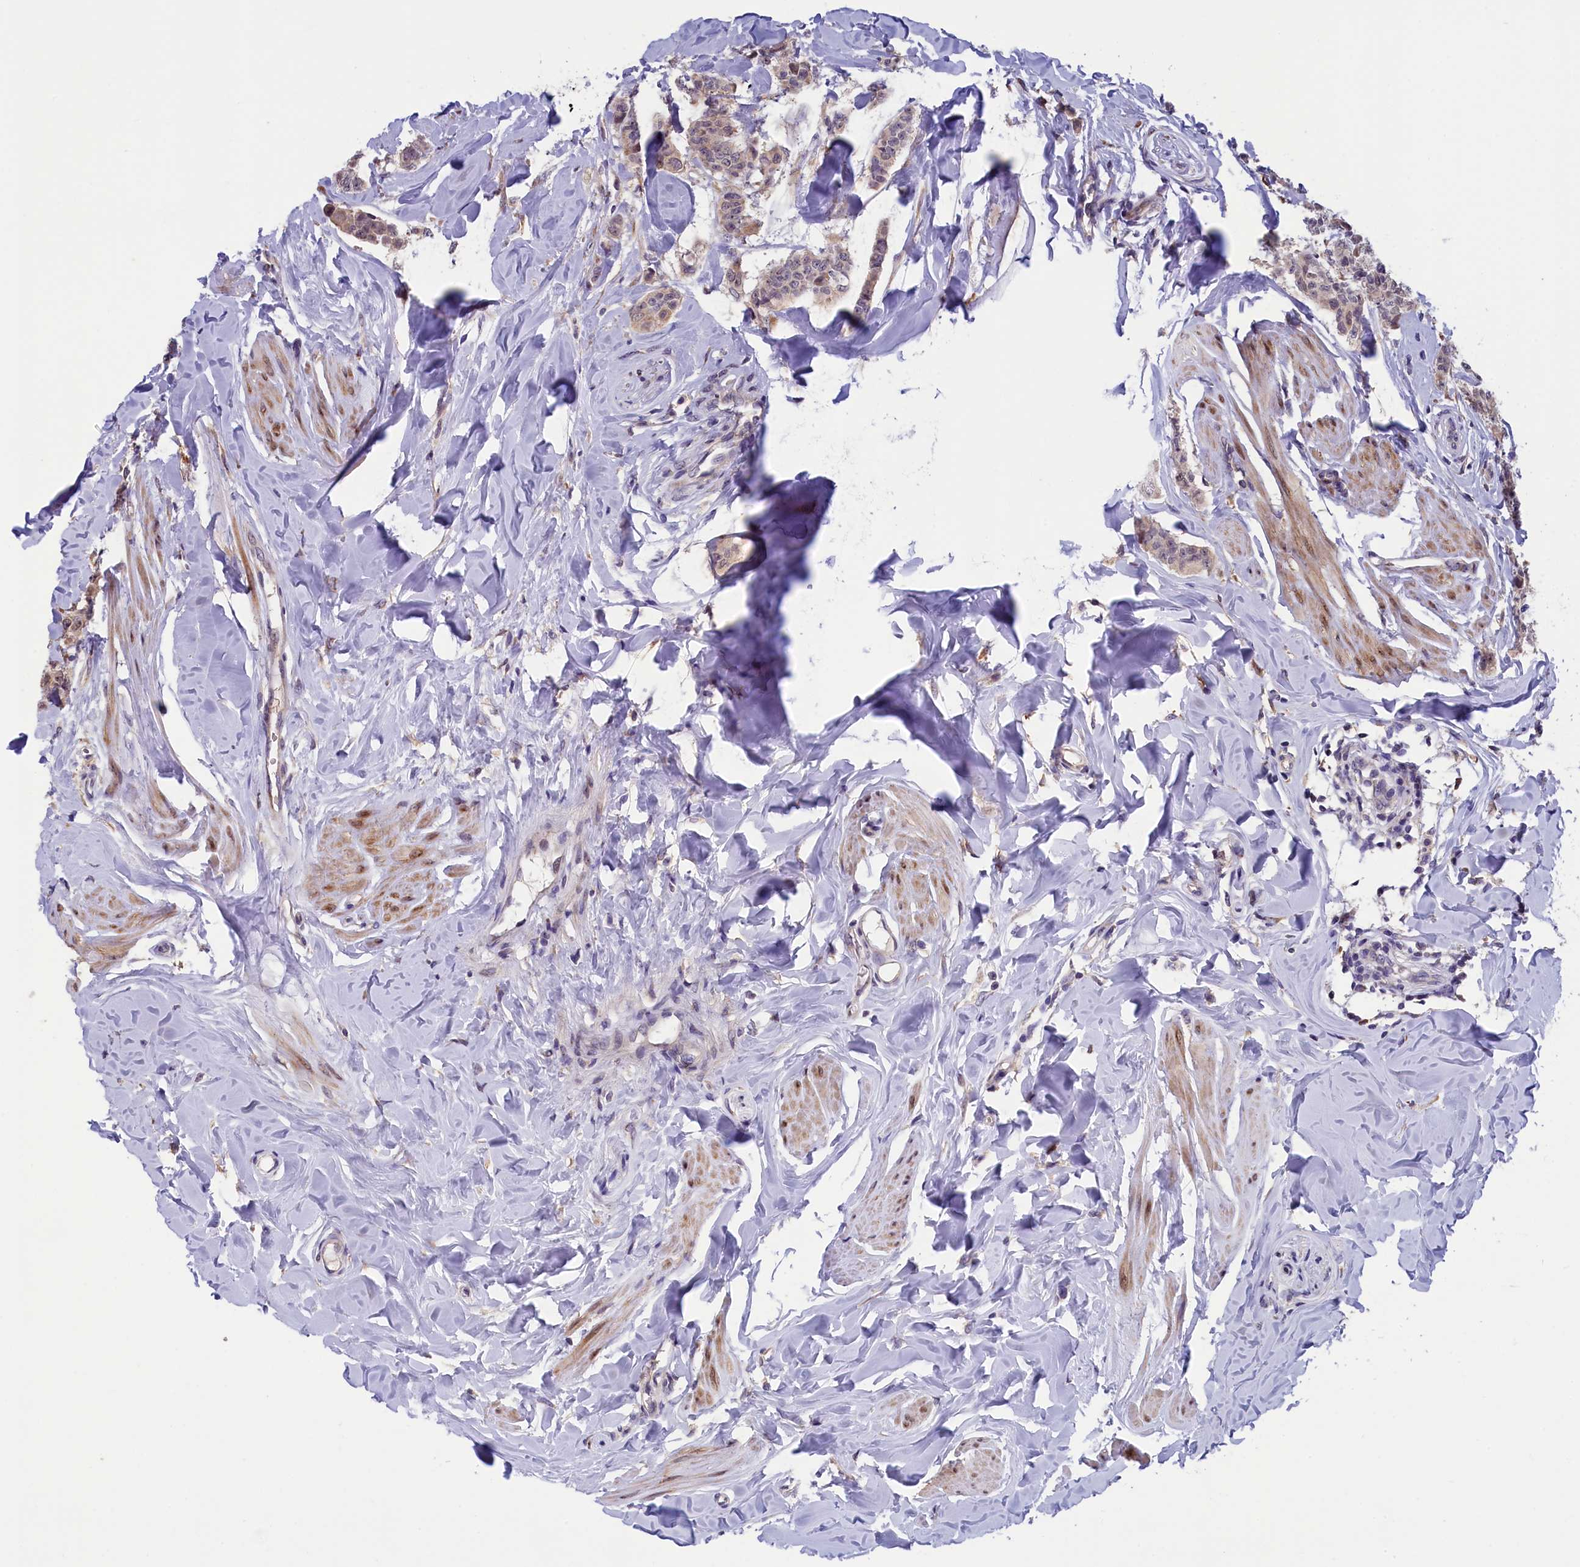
{"staining": {"intensity": "weak", "quantity": "25%-75%", "location": "cytoplasmic/membranous"}, "tissue": "breast cancer", "cell_type": "Tumor cells", "image_type": "cancer", "snomed": [{"axis": "morphology", "description": "Duct carcinoma"}, {"axis": "topography", "description": "Breast"}], "caption": "The micrograph reveals a brown stain indicating the presence of a protein in the cytoplasmic/membranous of tumor cells in breast cancer (invasive ductal carcinoma).", "gene": "CCDC9B", "patient": {"sex": "female", "age": 40}}